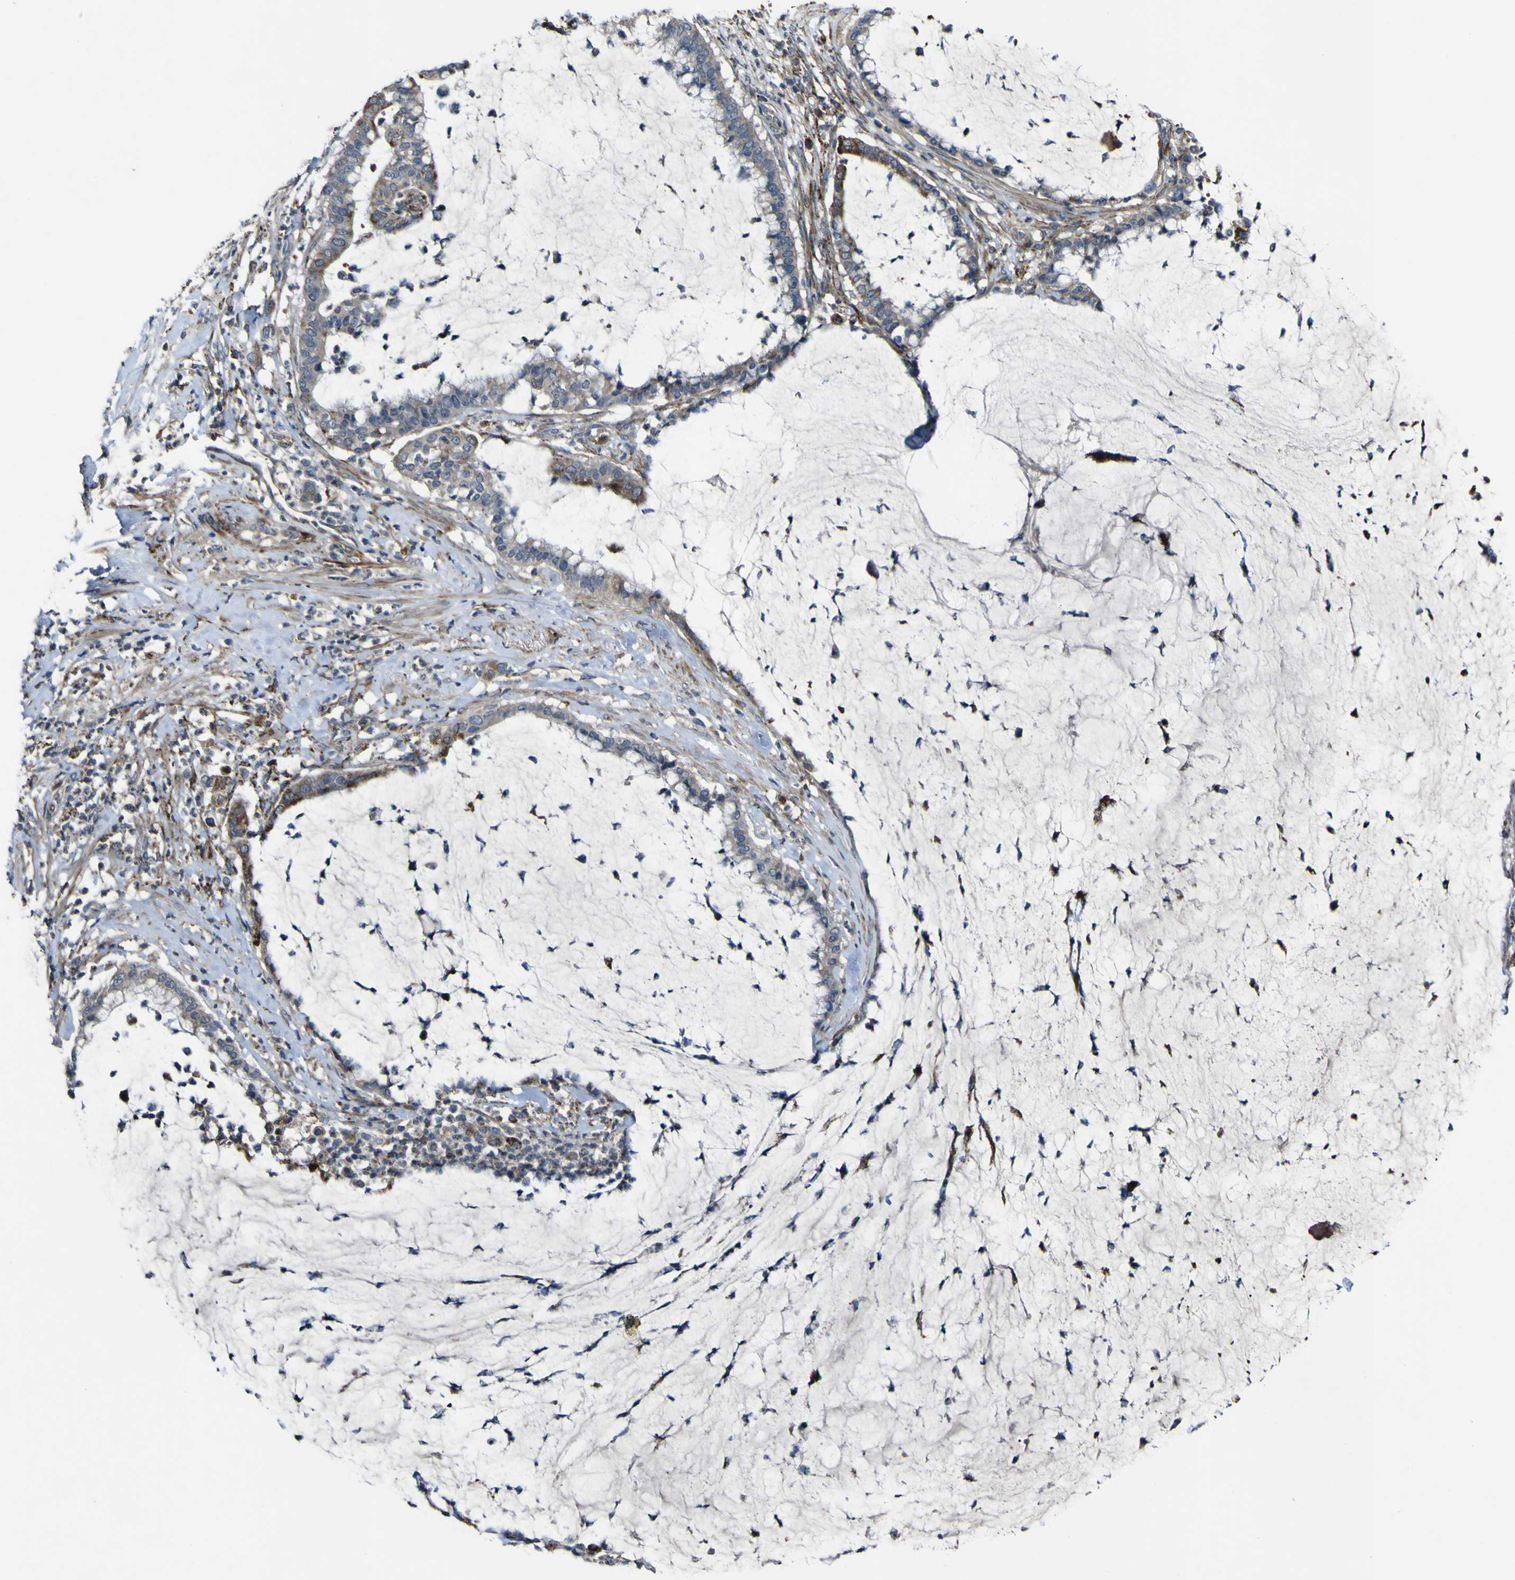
{"staining": {"intensity": "moderate", "quantity": "<25%", "location": "cytoplasmic/membranous"}, "tissue": "pancreatic cancer", "cell_type": "Tumor cells", "image_type": "cancer", "snomed": [{"axis": "morphology", "description": "Adenocarcinoma, NOS"}, {"axis": "topography", "description": "Pancreas"}], "caption": "IHC staining of pancreatic cancer (adenocarcinoma), which shows low levels of moderate cytoplasmic/membranous staining in approximately <25% of tumor cells indicating moderate cytoplasmic/membranous protein staining. The staining was performed using DAB (3,3'-diaminobenzidine) (brown) for protein detection and nuclei were counterstained in hematoxylin (blue).", "gene": "GPLD1", "patient": {"sex": "male", "age": 41}}